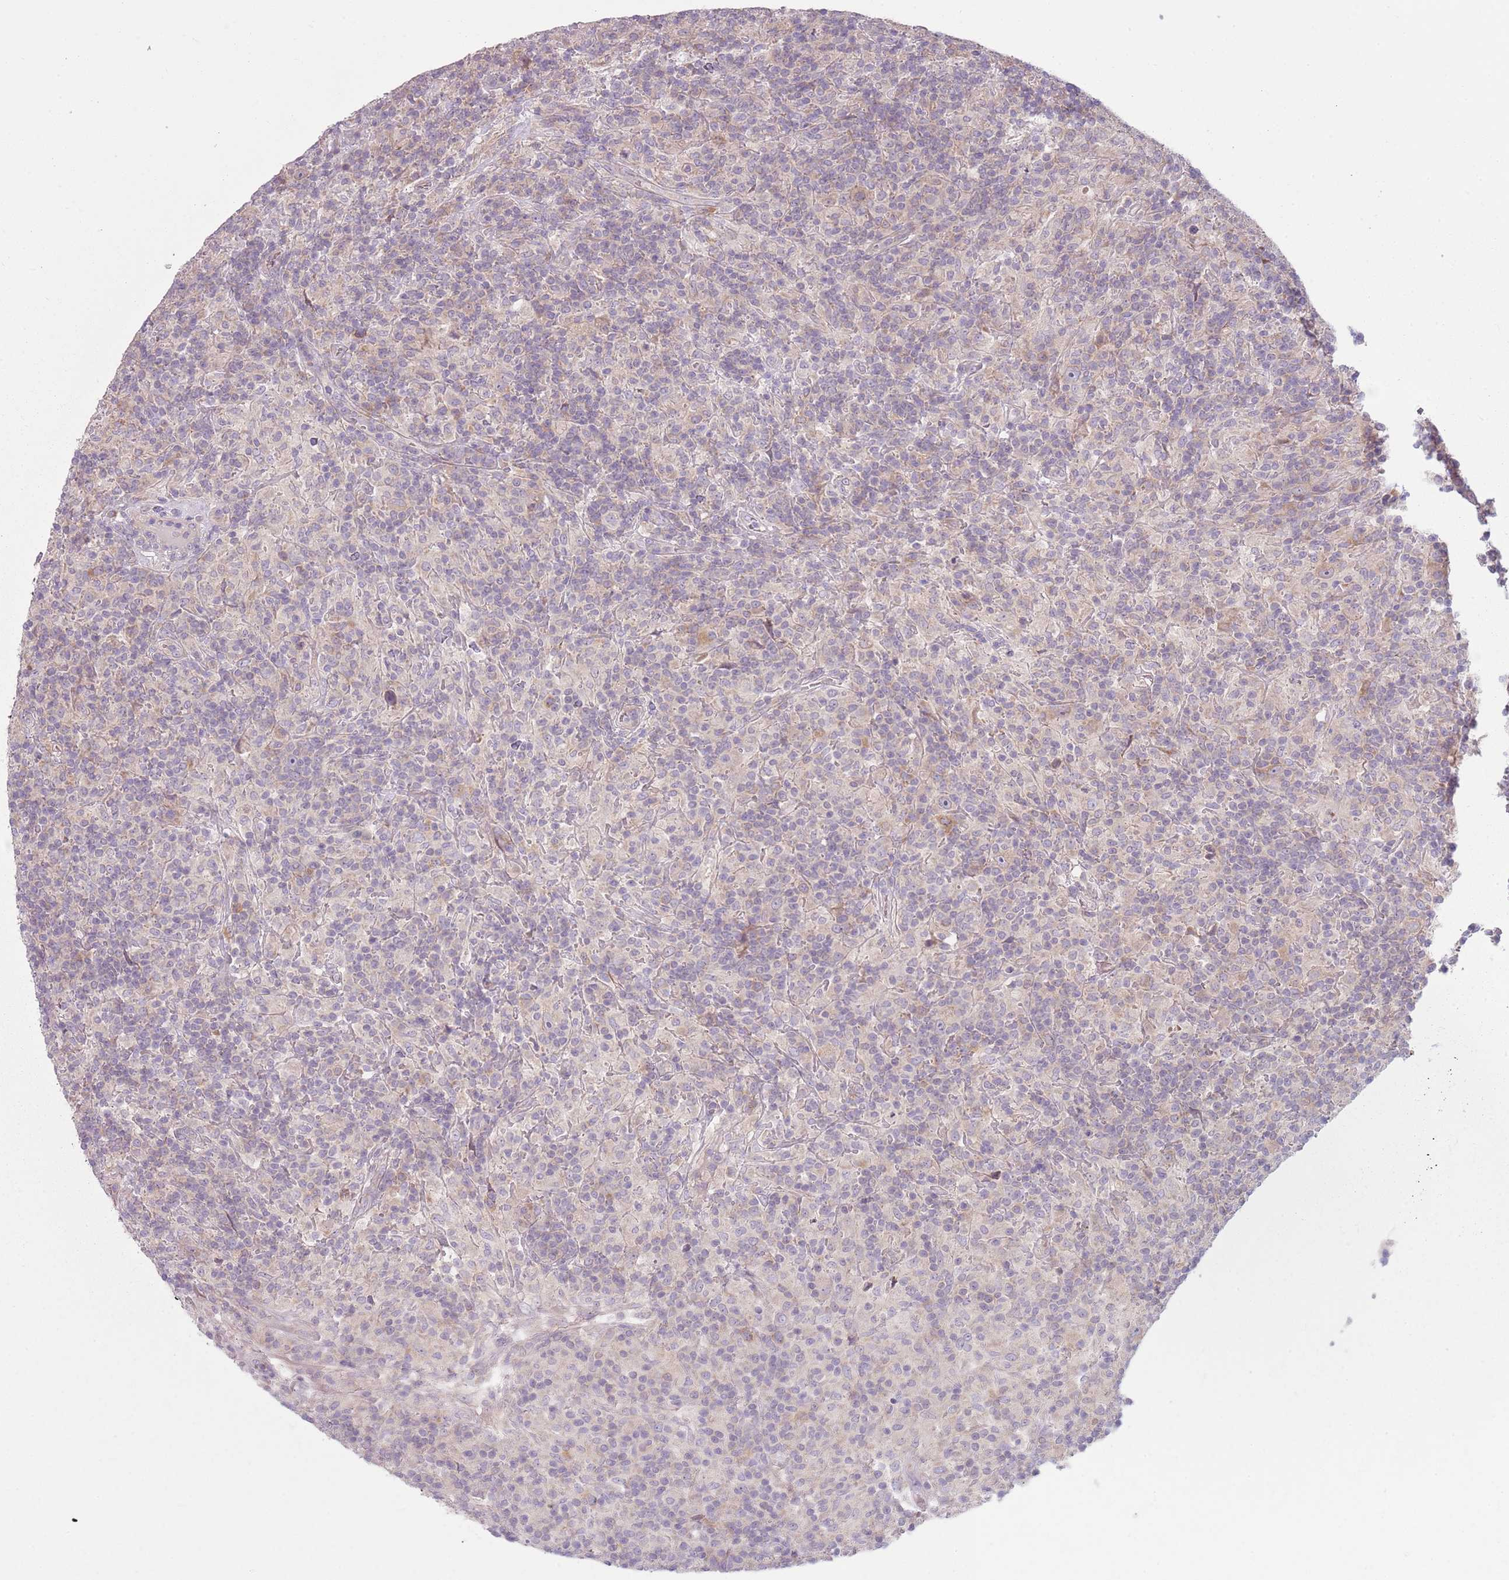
{"staining": {"intensity": "negative", "quantity": "none", "location": "none"}, "tissue": "lymphoma", "cell_type": "Tumor cells", "image_type": "cancer", "snomed": [{"axis": "morphology", "description": "Hodgkin's disease, NOS"}, {"axis": "topography", "description": "Lymph node"}], "caption": "Photomicrograph shows no protein positivity in tumor cells of Hodgkin's disease tissue.", "gene": "HSPA14", "patient": {"sex": "male", "age": 70}}